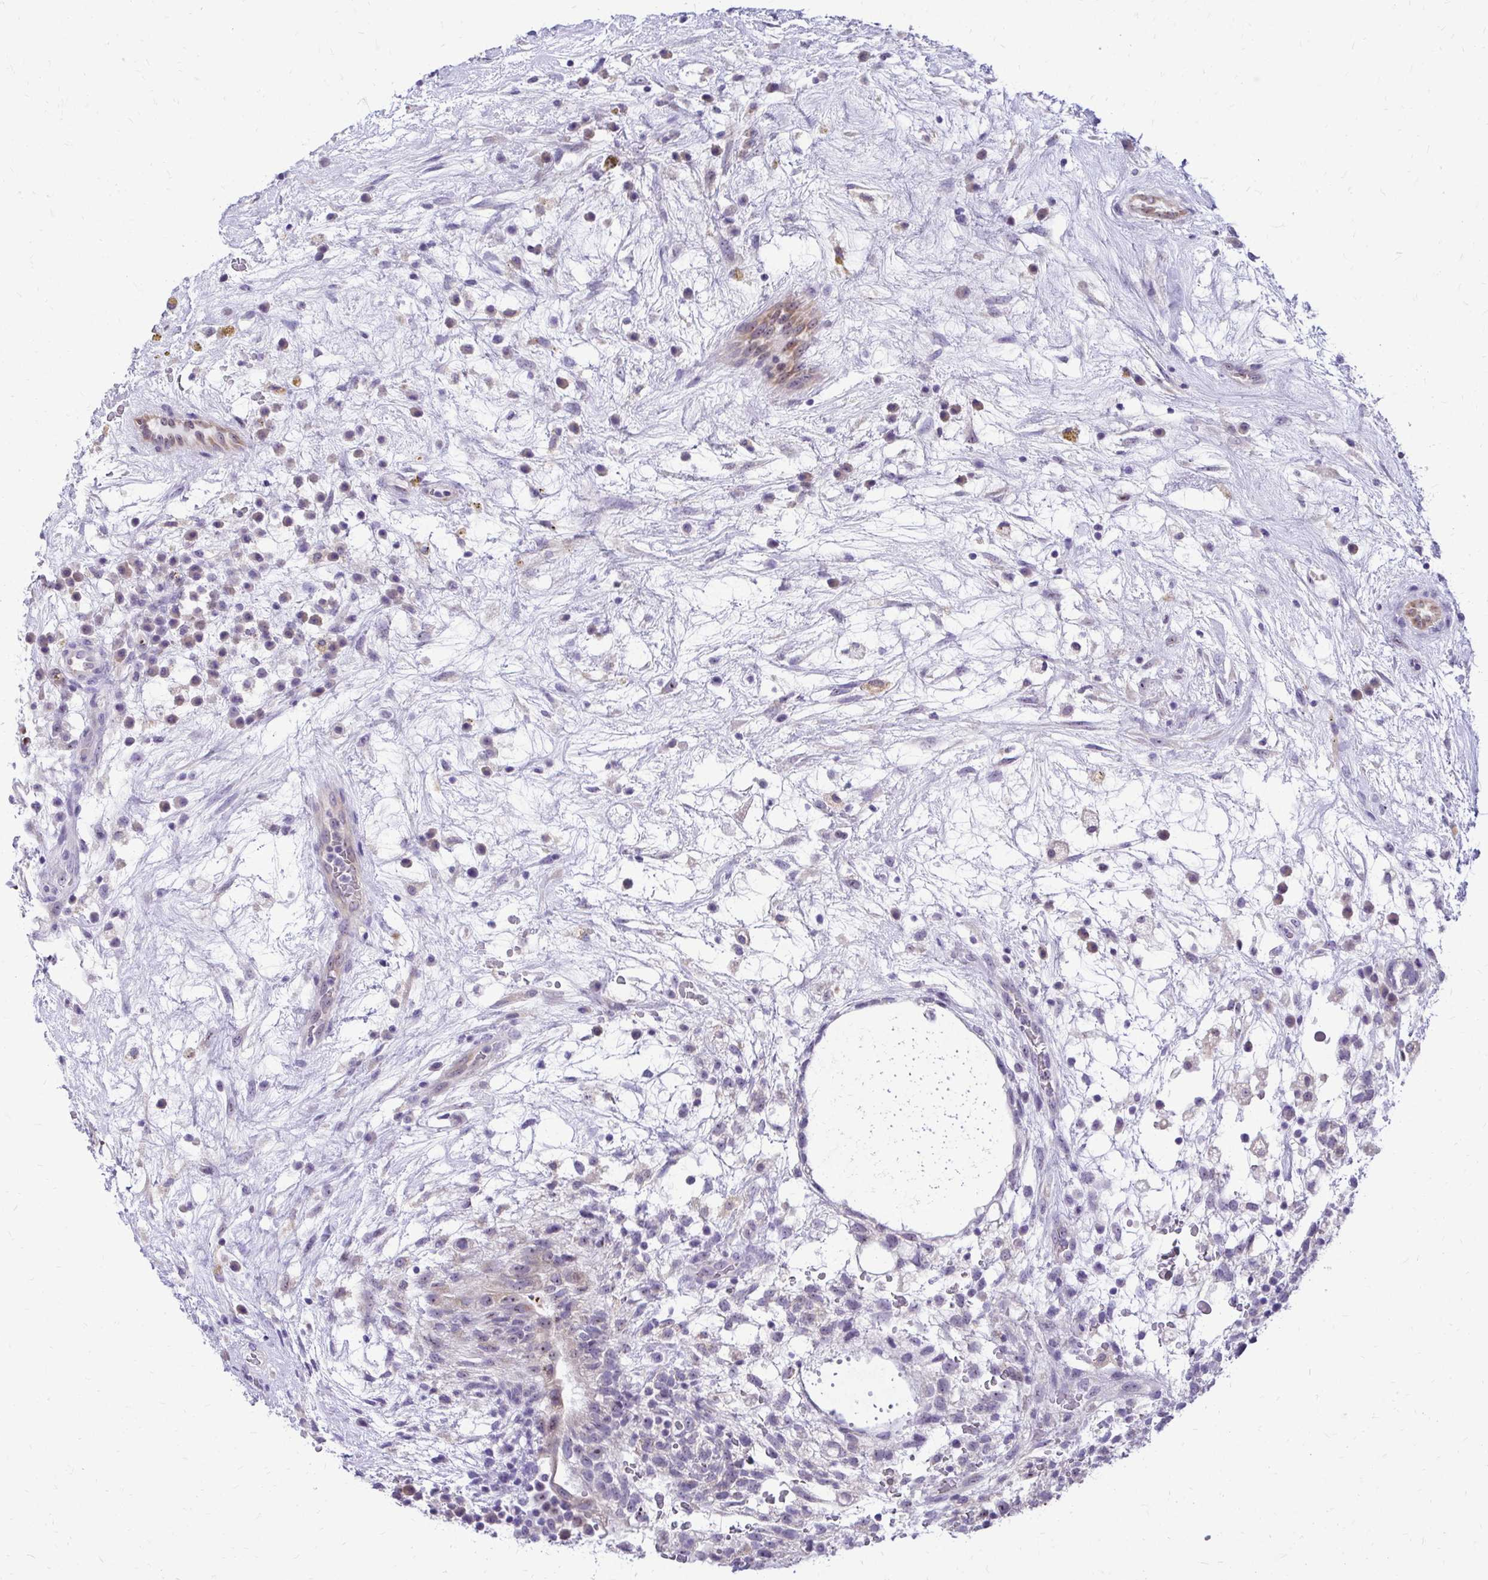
{"staining": {"intensity": "weak", "quantity": "<25%", "location": "cytoplasmic/membranous,nuclear"}, "tissue": "testis cancer", "cell_type": "Tumor cells", "image_type": "cancer", "snomed": [{"axis": "morphology", "description": "Normal tissue, NOS"}, {"axis": "morphology", "description": "Carcinoma, Embryonal, NOS"}, {"axis": "topography", "description": "Testis"}], "caption": "Tumor cells show no significant positivity in embryonal carcinoma (testis).", "gene": "NIFK", "patient": {"sex": "male", "age": 32}}